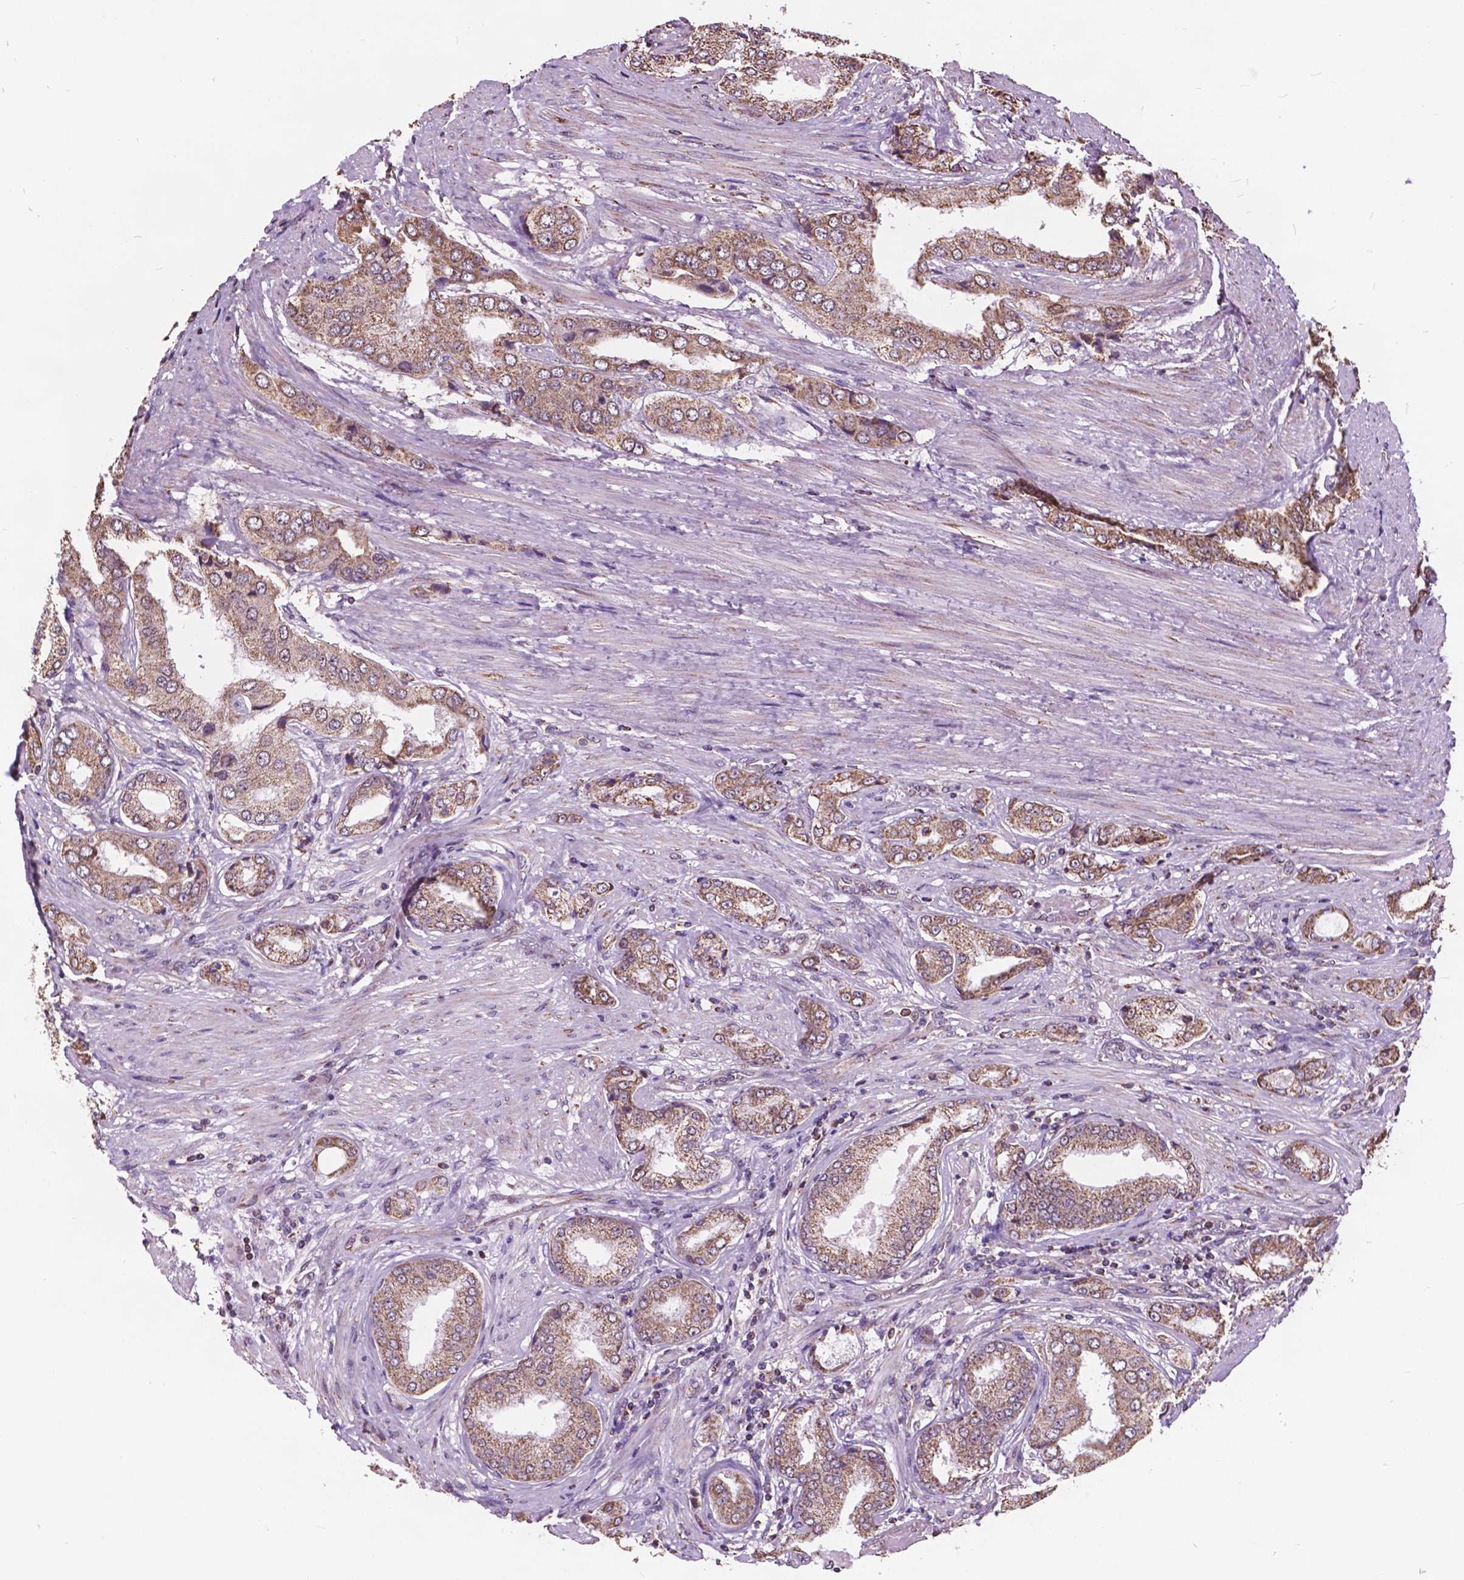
{"staining": {"intensity": "moderate", "quantity": ">75%", "location": "cytoplasmic/membranous"}, "tissue": "prostate cancer", "cell_type": "Tumor cells", "image_type": "cancer", "snomed": [{"axis": "morphology", "description": "Adenocarcinoma, NOS"}, {"axis": "topography", "description": "Prostate"}], "caption": "Tumor cells display moderate cytoplasmic/membranous positivity in about >75% of cells in adenocarcinoma (prostate). The staining was performed using DAB to visualize the protein expression in brown, while the nuclei were stained in blue with hematoxylin (Magnification: 20x).", "gene": "SCOC", "patient": {"sex": "male", "age": 63}}